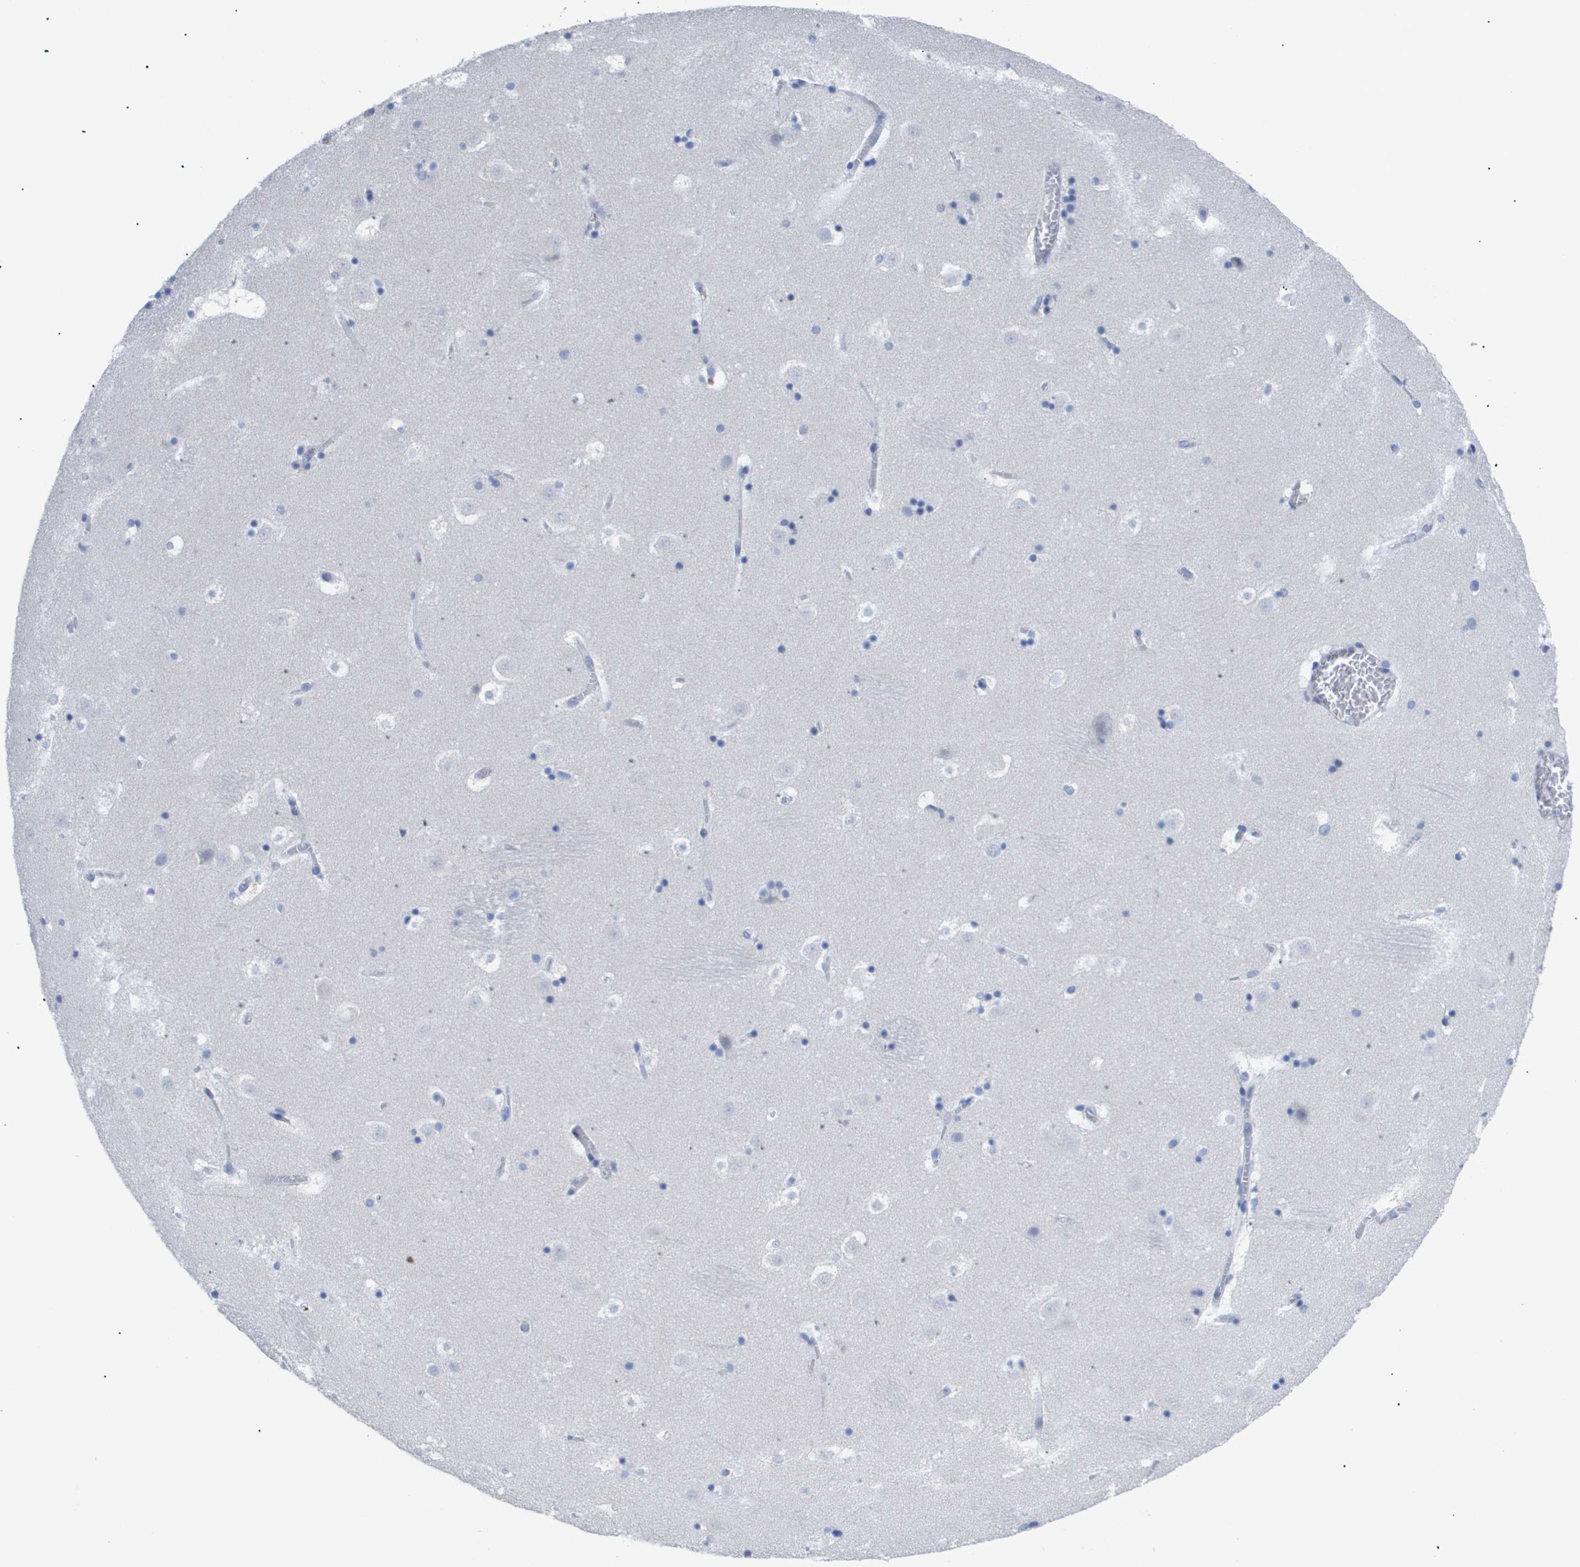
{"staining": {"intensity": "negative", "quantity": "none", "location": "none"}, "tissue": "caudate", "cell_type": "Glial cells", "image_type": "normal", "snomed": [{"axis": "morphology", "description": "Normal tissue, NOS"}, {"axis": "topography", "description": "Lateral ventricle wall"}], "caption": "Glial cells are negative for protein expression in normal human caudate. (DAB IHC with hematoxylin counter stain).", "gene": "CAV3", "patient": {"sex": "male", "age": 45}}